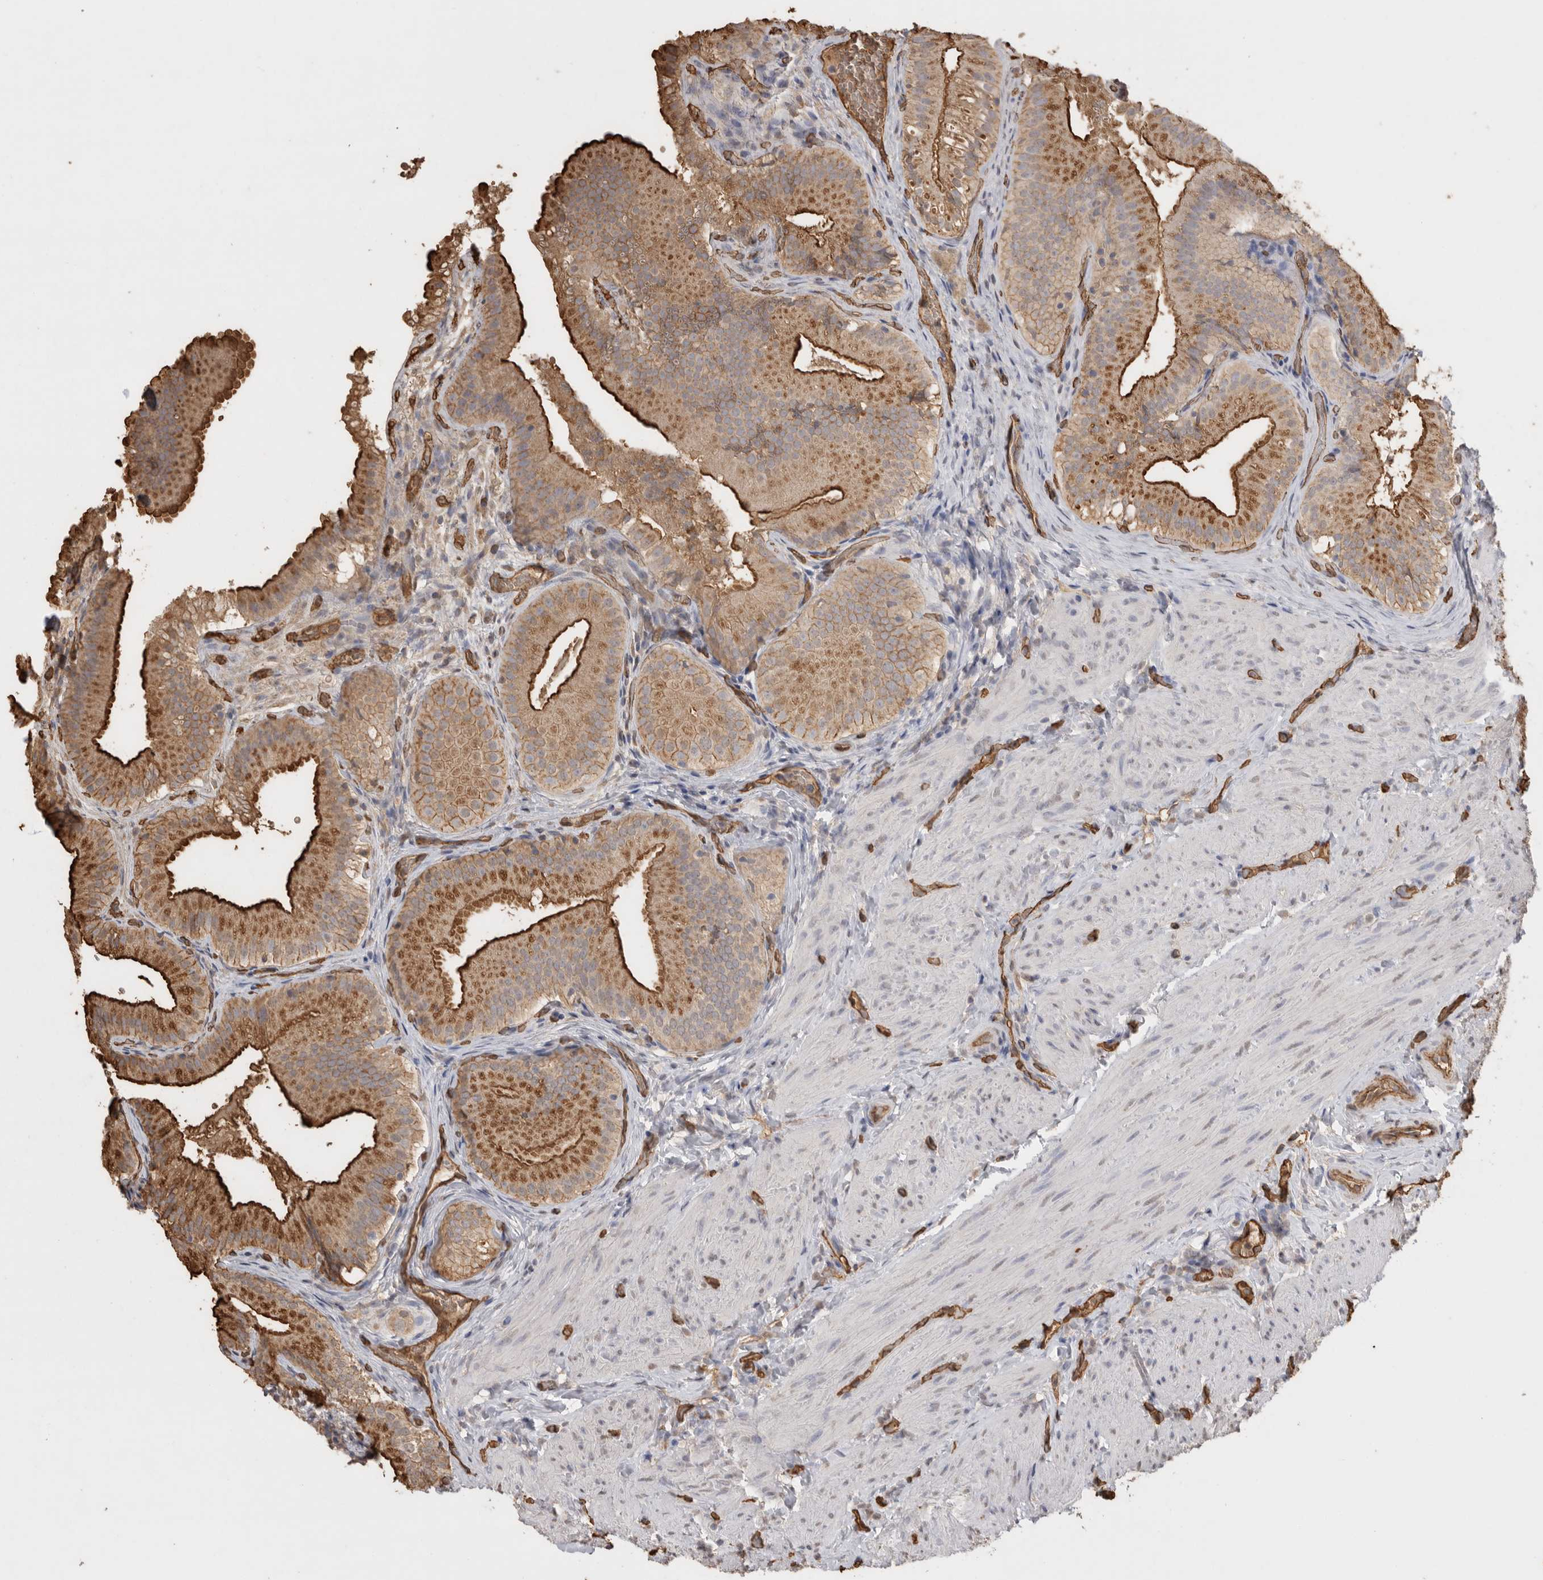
{"staining": {"intensity": "moderate", "quantity": "25%-75%", "location": "cytoplasmic/membranous"}, "tissue": "gallbladder", "cell_type": "Glandular cells", "image_type": "normal", "snomed": [{"axis": "morphology", "description": "Normal tissue, NOS"}, {"axis": "topography", "description": "Gallbladder"}], "caption": "Immunohistochemistry (IHC) image of normal gallbladder stained for a protein (brown), which demonstrates medium levels of moderate cytoplasmic/membranous positivity in approximately 25%-75% of glandular cells.", "gene": "IL27", "patient": {"sex": "female", "age": 30}}